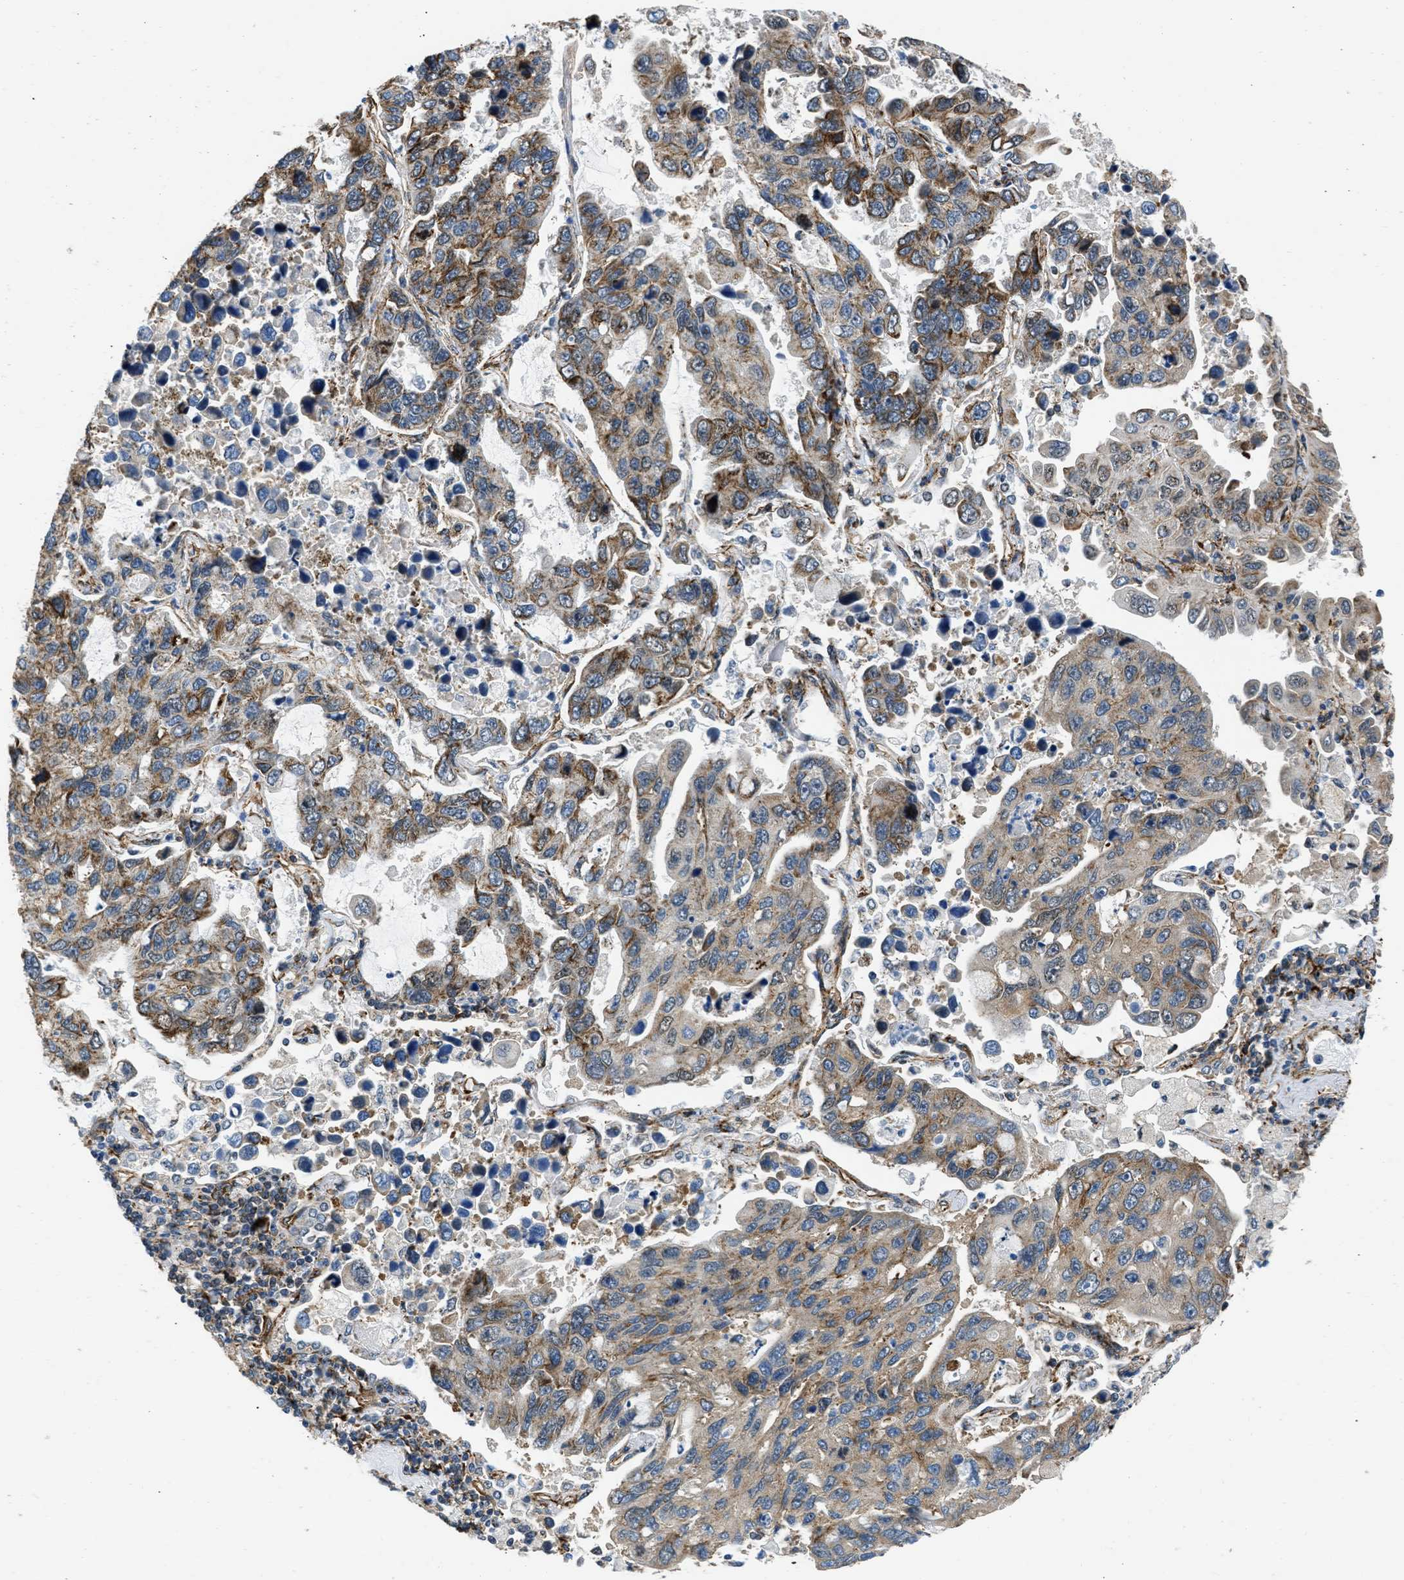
{"staining": {"intensity": "moderate", "quantity": "25%-75%", "location": "cytoplasmic/membranous"}, "tissue": "lung cancer", "cell_type": "Tumor cells", "image_type": "cancer", "snomed": [{"axis": "morphology", "description": "Adenocarcinoma, NOS"}, {"axis": "topography", "description": "Lung"}], "caption": "An image of adenocarcinoma (lung) stained for a protein reveals moderate cytoplasmic/membranous brown staining in tumor cells. (DAB = brown stain, brightfield microscopy at high magnification).", "gene": "SEPTIN2", "patient": {"sex": "male", "age": 64}}